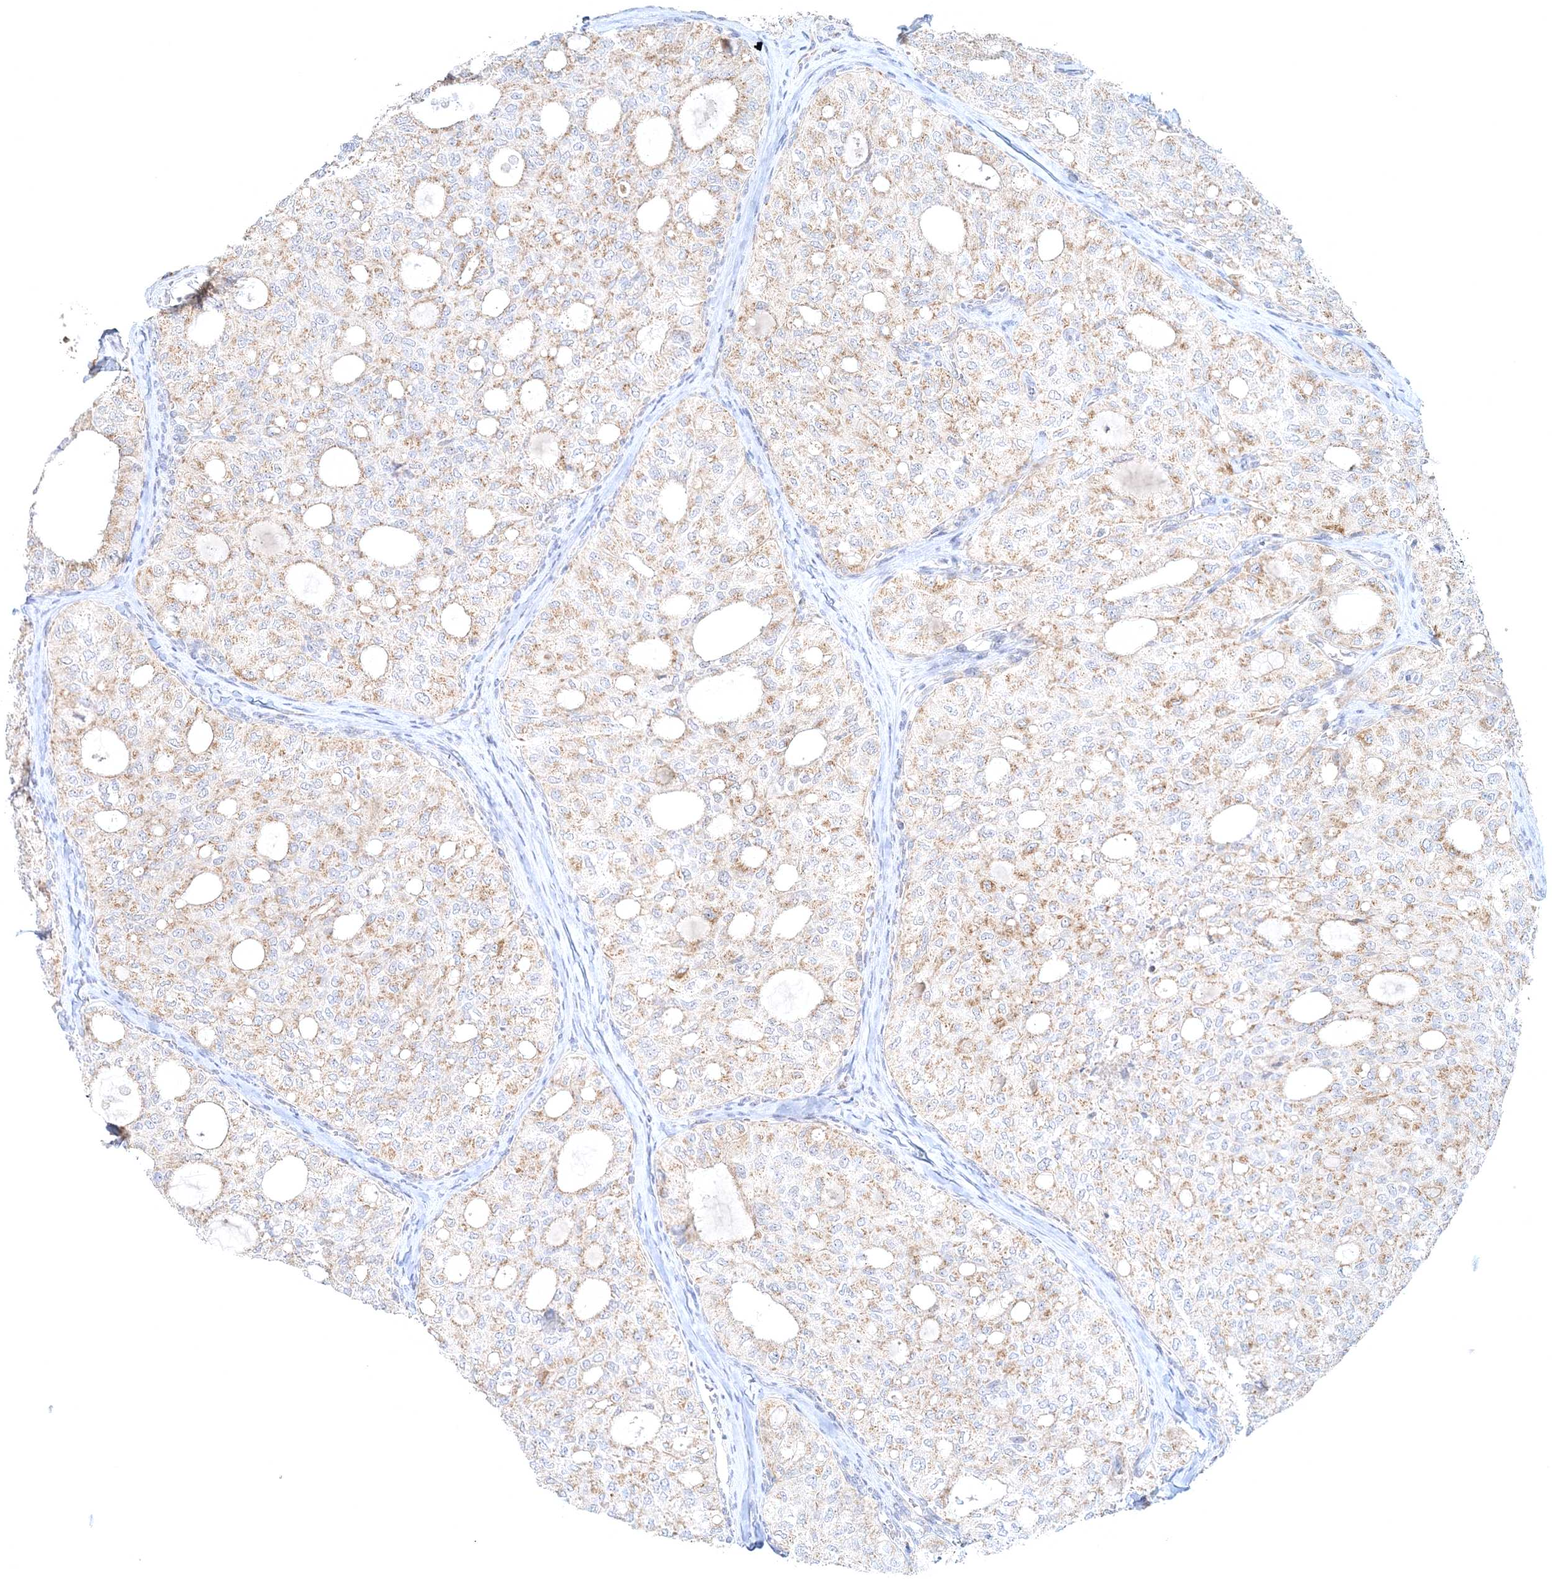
{"staining": {"intensity": "weak", "quantity": ">75%", "location": "cytoplasmic/membranous"}, "tissue": "thyroid cancer", "cell_type": "Tumor cells", "image_type": "cancer", "snomed": [{"axis": "morphology", "description": "Follicular adenoma carcinoma, NOS"}, {"axis": "topography", "description": "Thyroid gland"}], "caption": "Thyroid follicular adenoma carcinoma stained with immunohistochemistry reveals weak cytoplasmic/membranous expression in approximately >75% of tumor cells. The staining is performed using DAB (3,3'-diaminobenzidine) brown chromogen to label protein expression. The nuclei are counter-stained blue using hematoxylin.", "gene": "RNF150", "patient": {"sex": "male", "age": 75}}